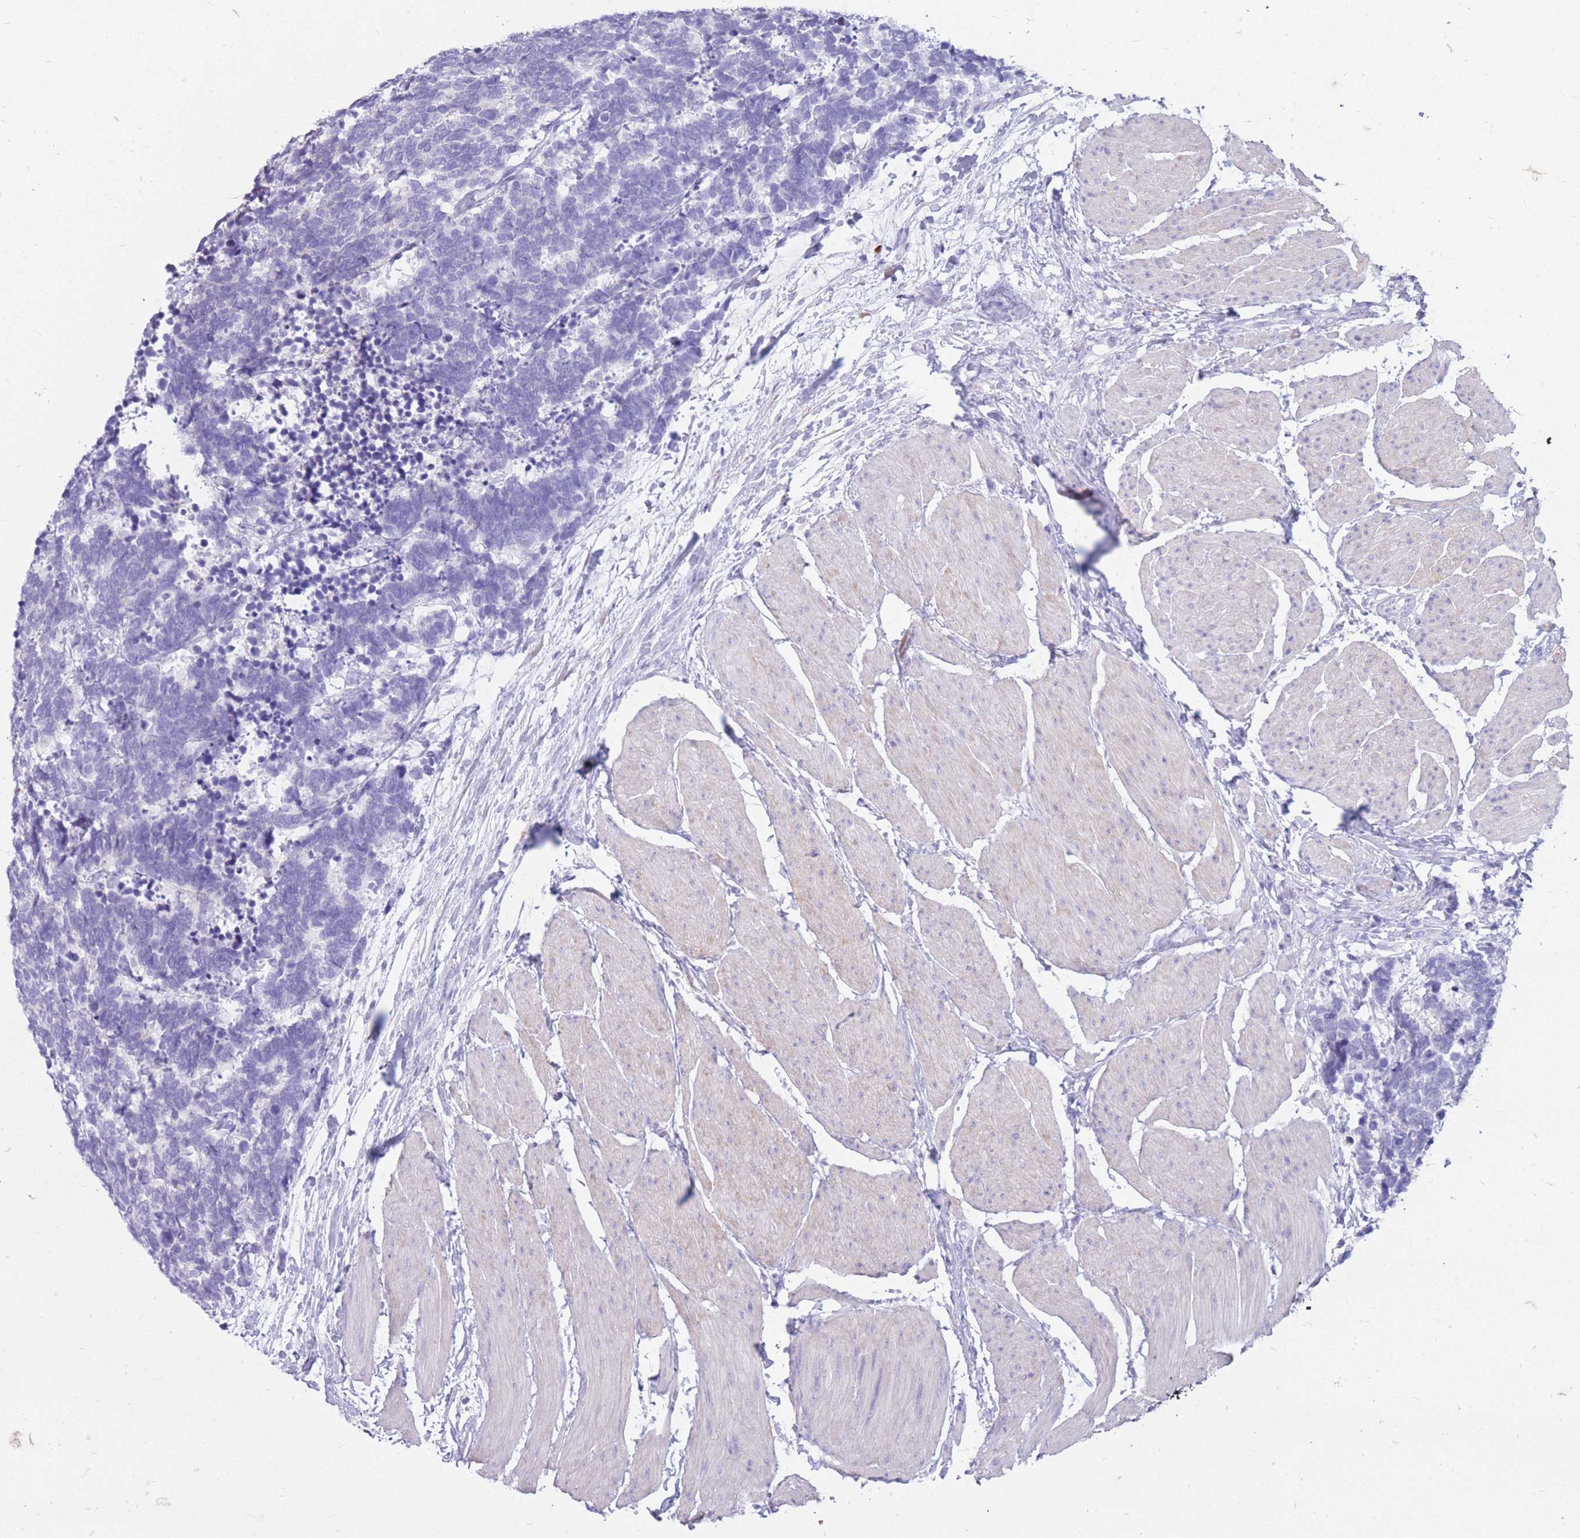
{"staining": {"intensity": "negative", "quantity": "none", "location": "none"}, "tissue": "carcinoid", "cell_type": "Tumor cells", "image_type": "cancer", "snomed": [{"axis": "morphology", "description": "Carcinoma, NOS"}, {"axis": "morphology", "description": "Carcinoid, malignant, NOS"}, {"axis": "topography", "description": "Urinary bladder"}], "caption": "Tumor cells are negative for protein expression in human carcinoid. The staining is performed using DAB brown chromogen with nuclei counter-stained in using hematoxylin.", "gene": "ZFP37", "patient": {"sex": "male", "age": 57}}